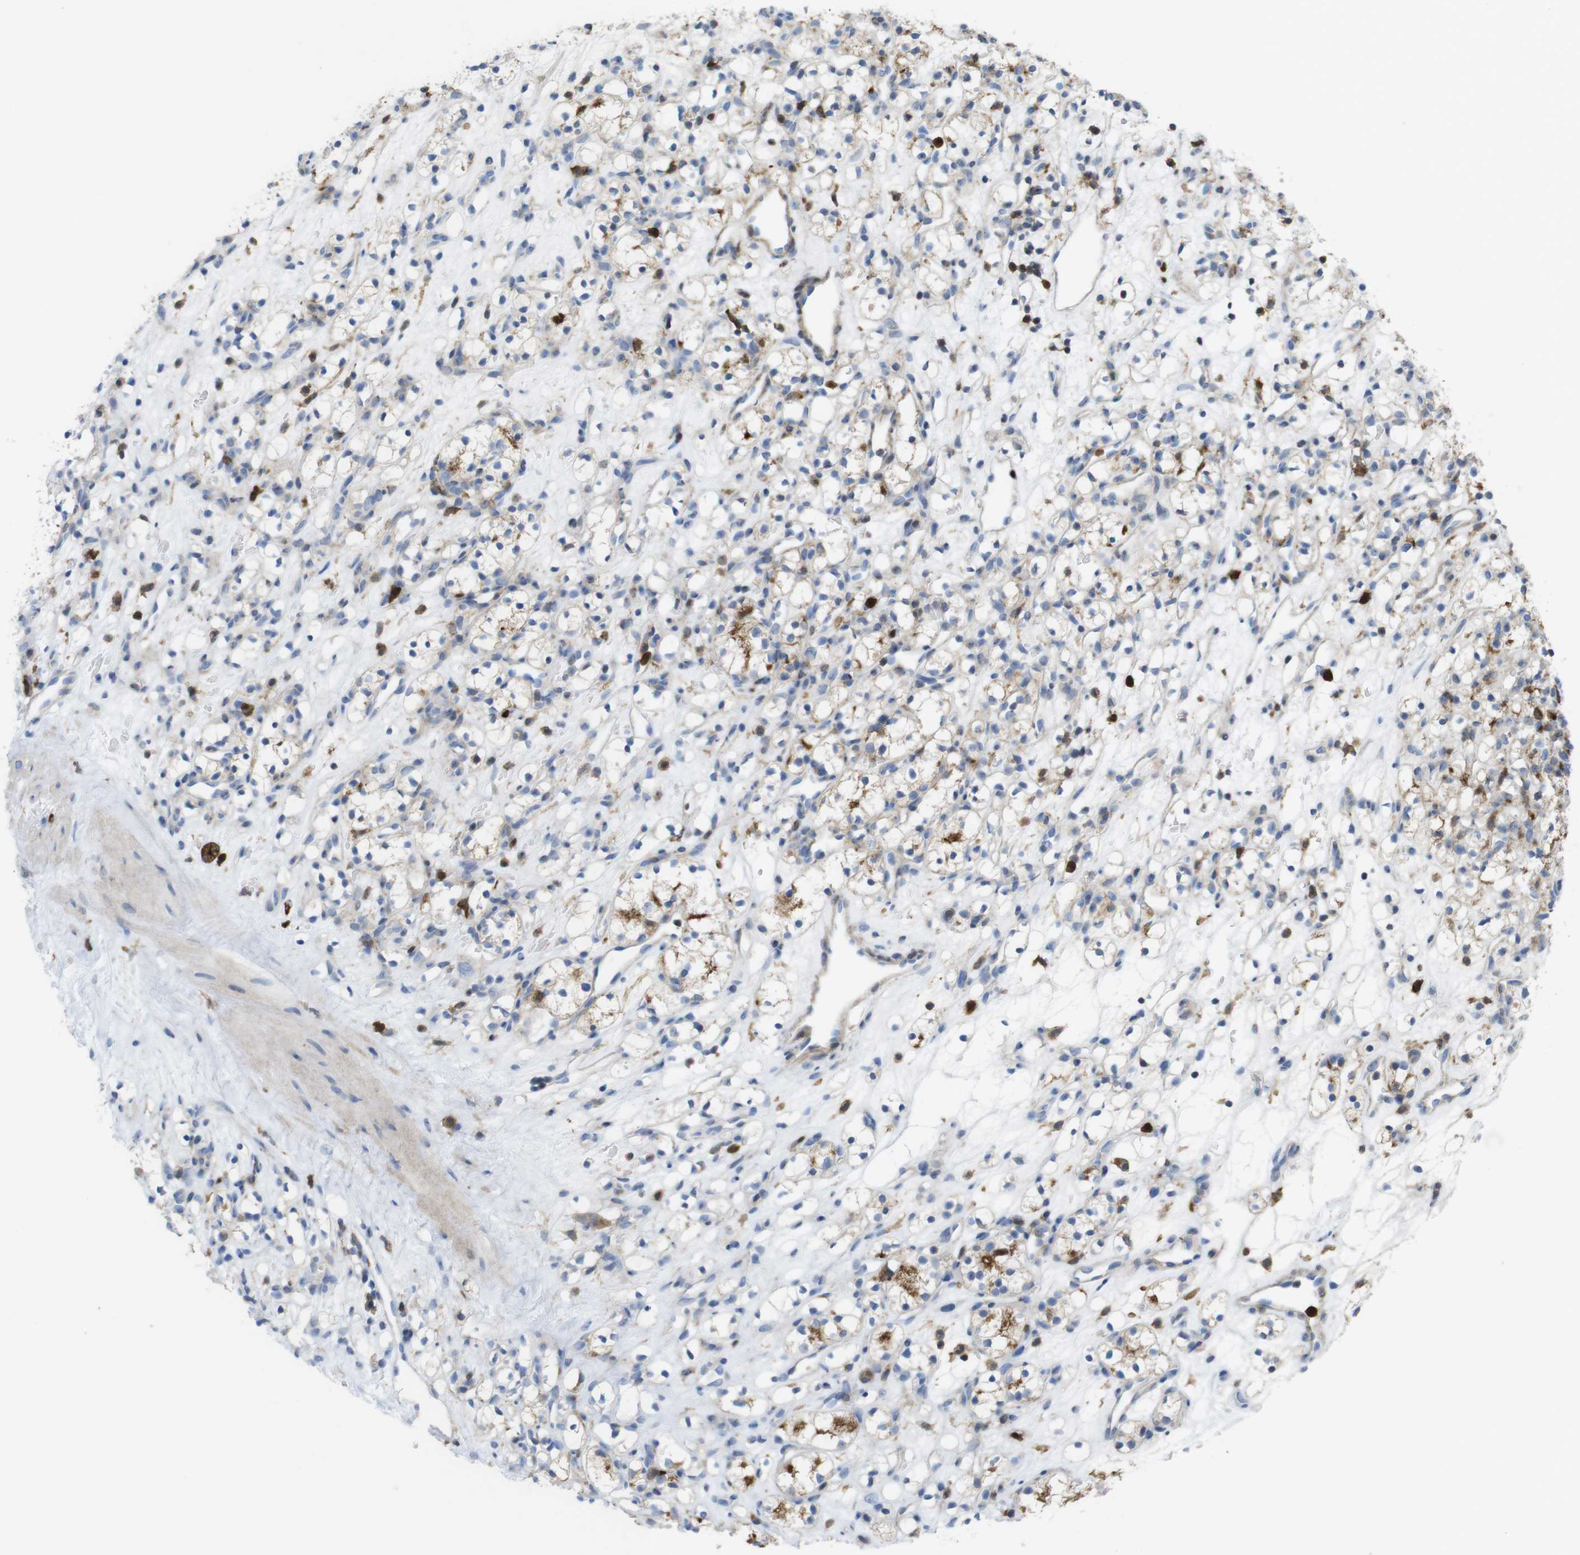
{"staining": {"intensity": "strong", "quantity": "<25%", "location": "cytoplasmic/membranous"}, "tissue": "renal cancer", "cell_type": "Tumor cells", "image_type": "cancer", "snomed": [{"axis": "morphology", "description": "Adenocarcinoma, NOS"}, {"axis": "topography", "description": "Kidney"}], "caption": "Strong cytoplasmic/membranous positivity is seen in approximately <25% of tumor cells in renal adenocarcinoma. (Stains: DAB in brown, nuclei in blue, Microscopy: brightfield microscopy at high magnification).", "gene": "PRKCD", "patient": {"sex": "female", "age": 60}}